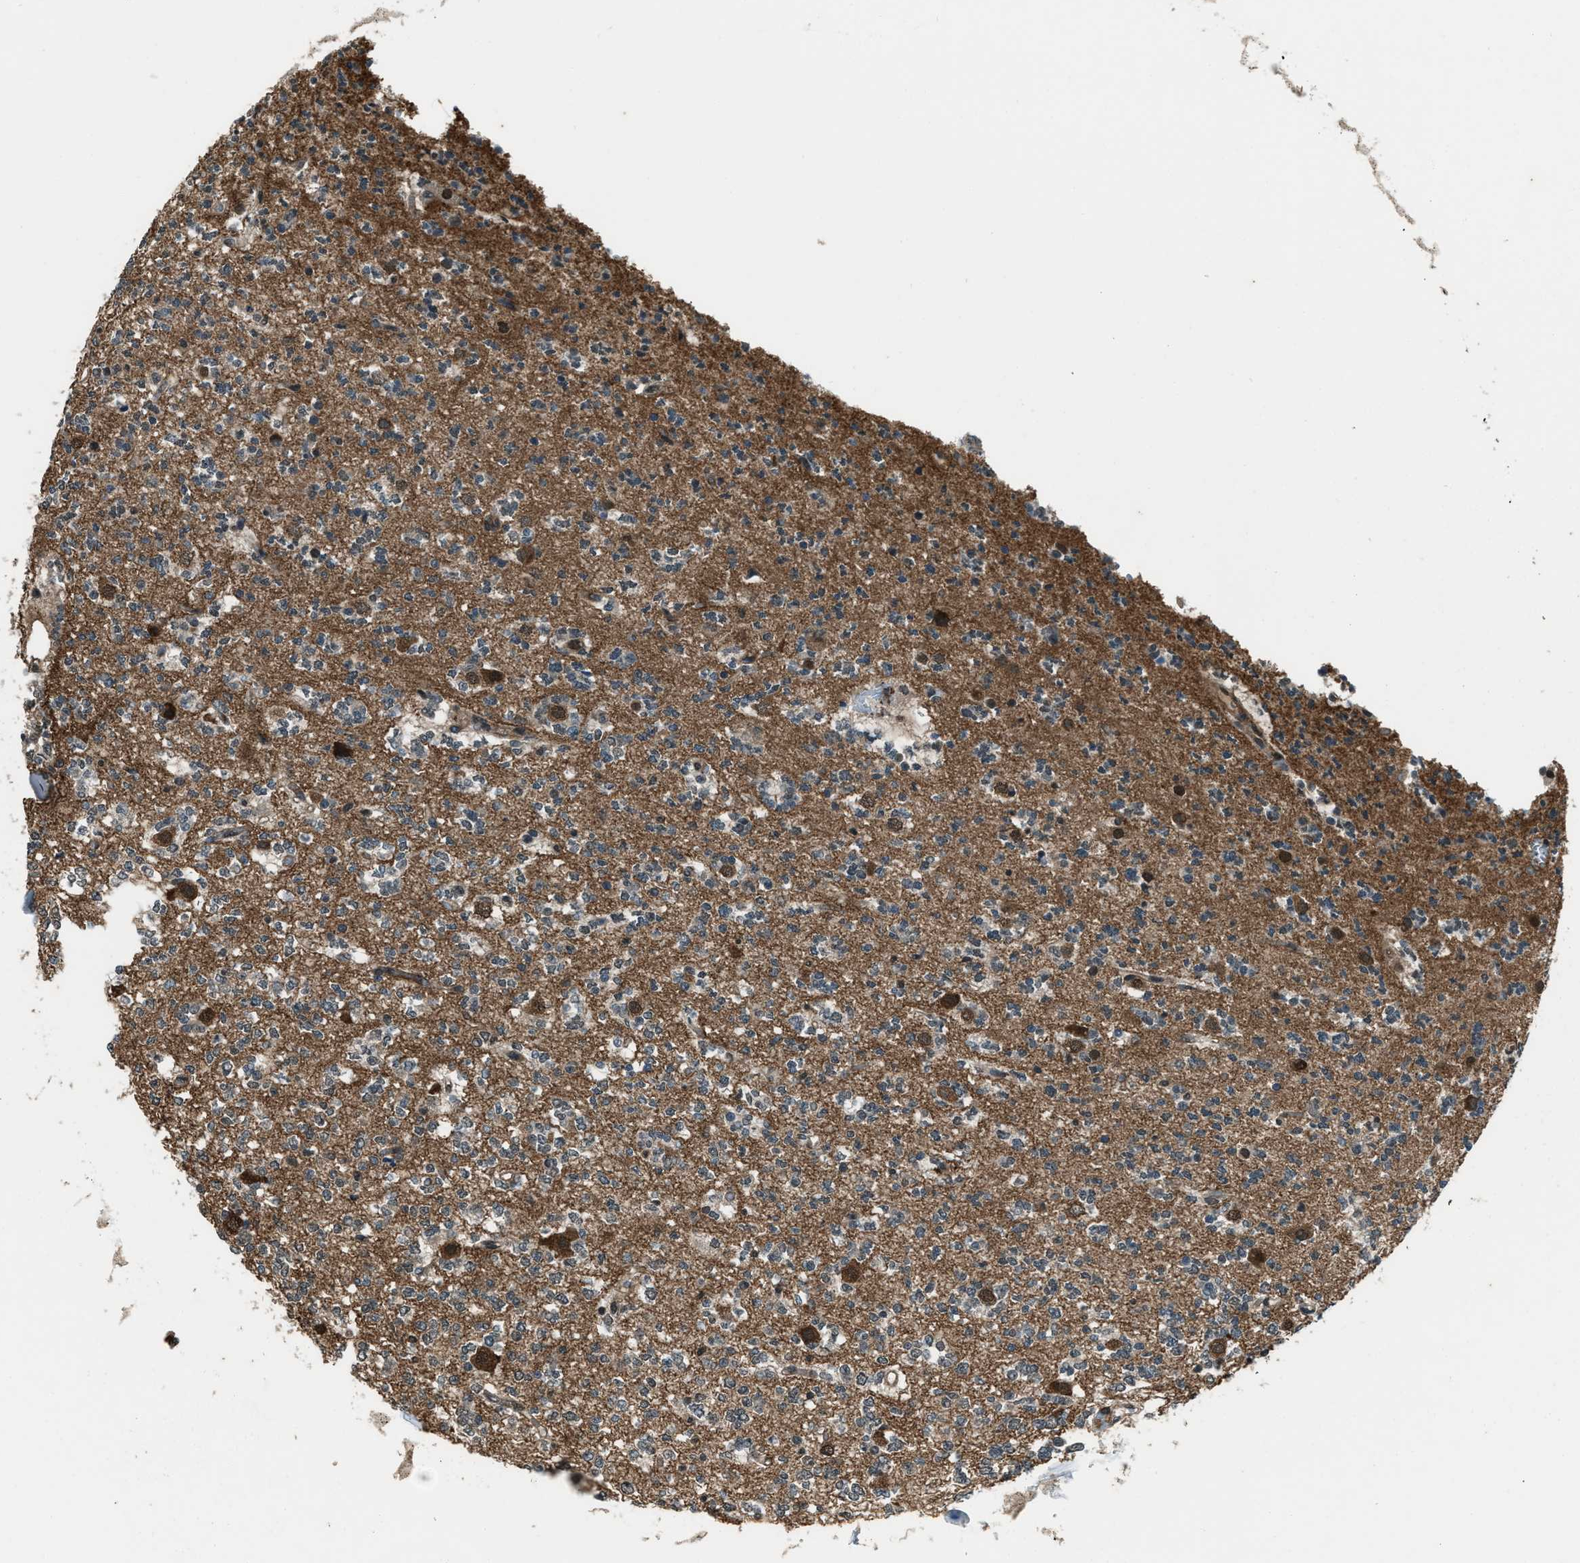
{"staining": {"intensity": "moderate", "quantity": "25%-75%", "location": "cytoplasmic/membranous"}, "tissue": "glioma", "cell_type": "Tumor cells", "image_type": "cancer", "snomed": [{"axis": "morphology", "description": "Glioma, malignant, Low grade"}, {"axis": "topography", "description": "Brain"}], "caption": "Human low-grade glioma (malignant) stained for a protein (brown) demonstrates moderate cytoplasmic/membranous positive expression in approximately 25%-75% of tumor cells.", "gene": "SVIL", "patient": {"sex": "male", "age": 38}}